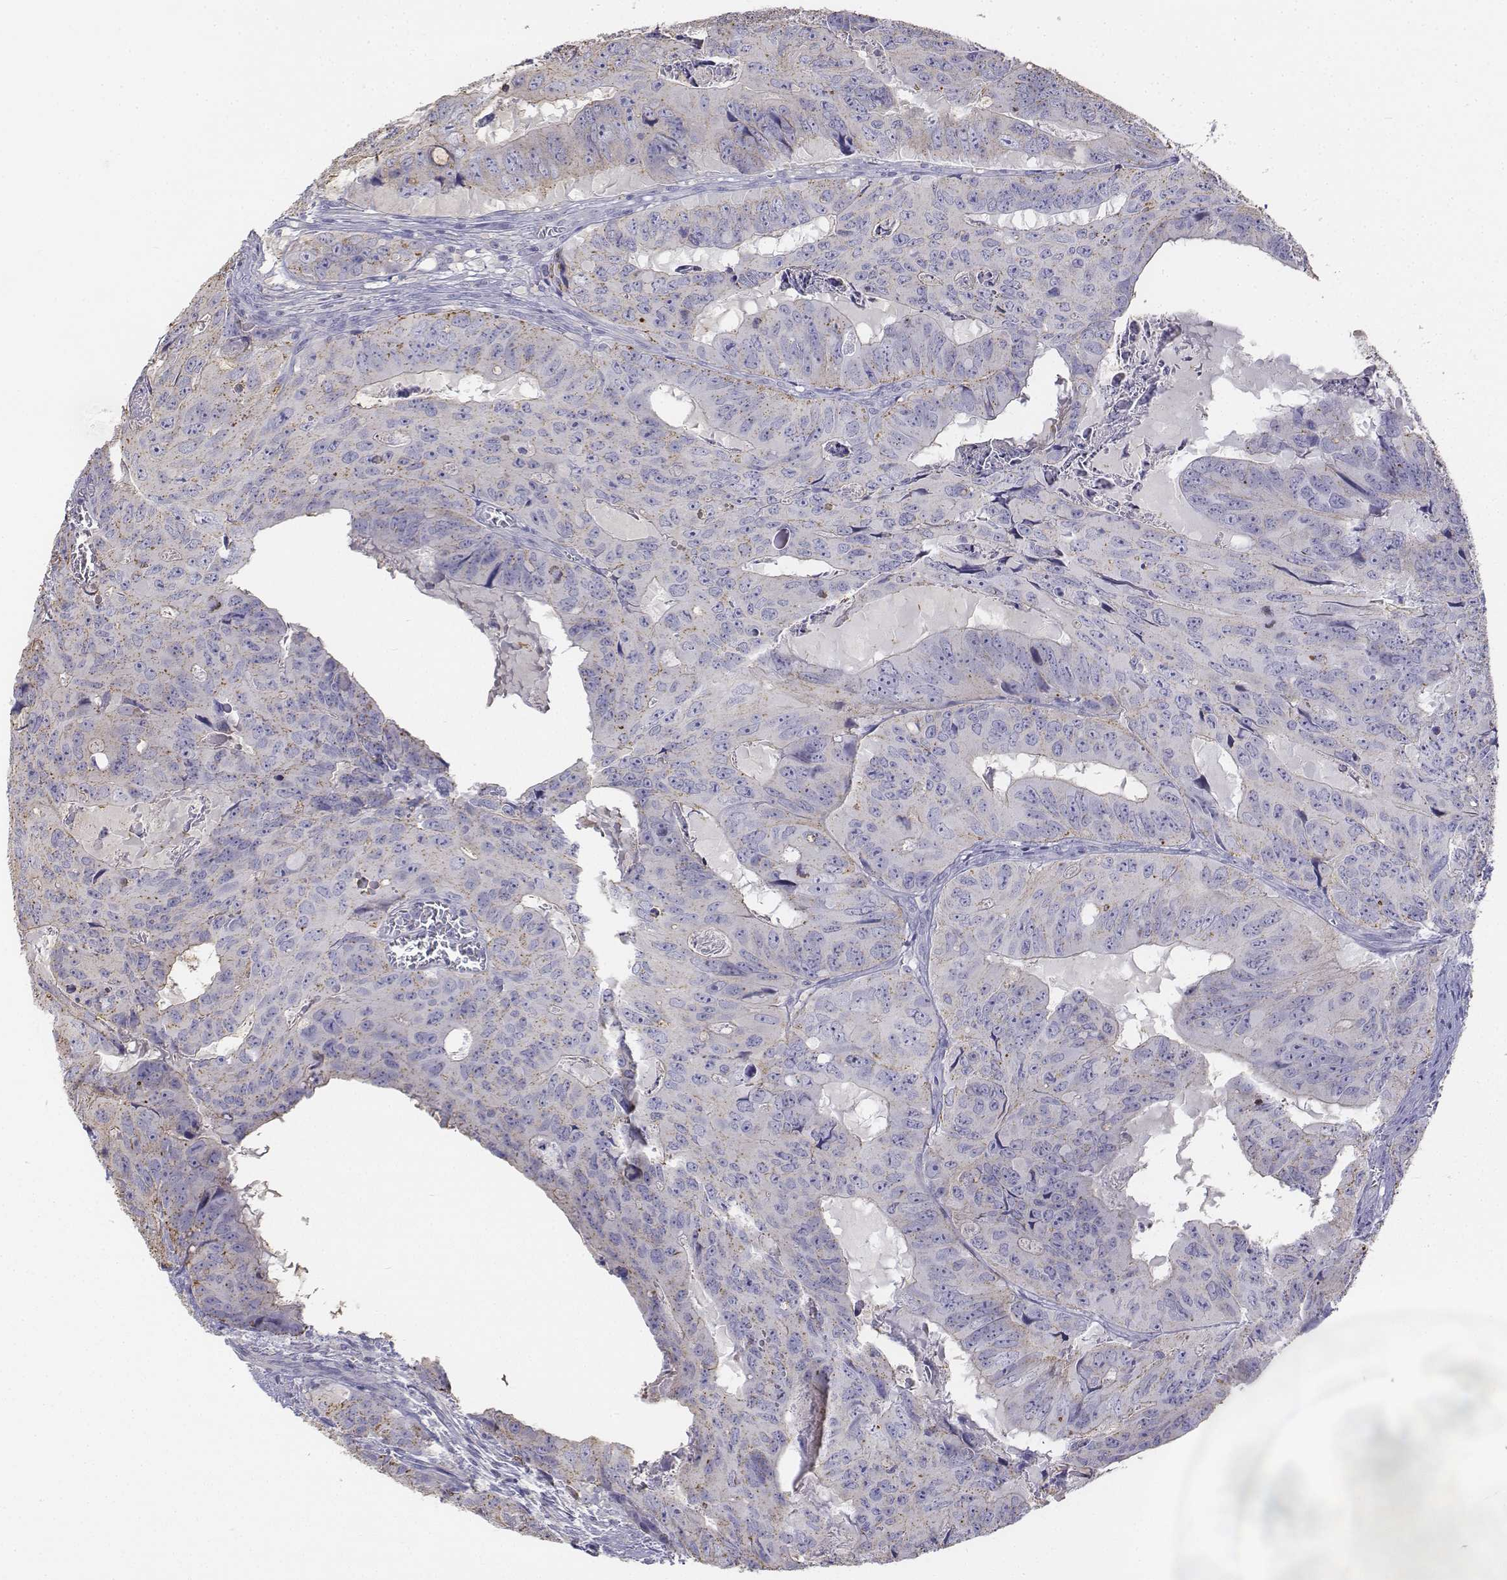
{"staining": {"intensity": "negative", "quantity": "none", "location": "none"}, "tissue": "colorectal cancer", "cell_type": "Tumor cells", "image_type": "cancer", "snomed": [{"axis": "morphology", "description": "Adenocarcinoma, NOS"}, {"axis": "topography", "description": "Colon"}], "caption": "High power microscopy image of an immunohistochemistry histopathology image of colorectal adenocarcinoma, revealing no significant staining in tumor cells.", "gene": "LGSN", "patient": {"sex": "male", "age": 79}}